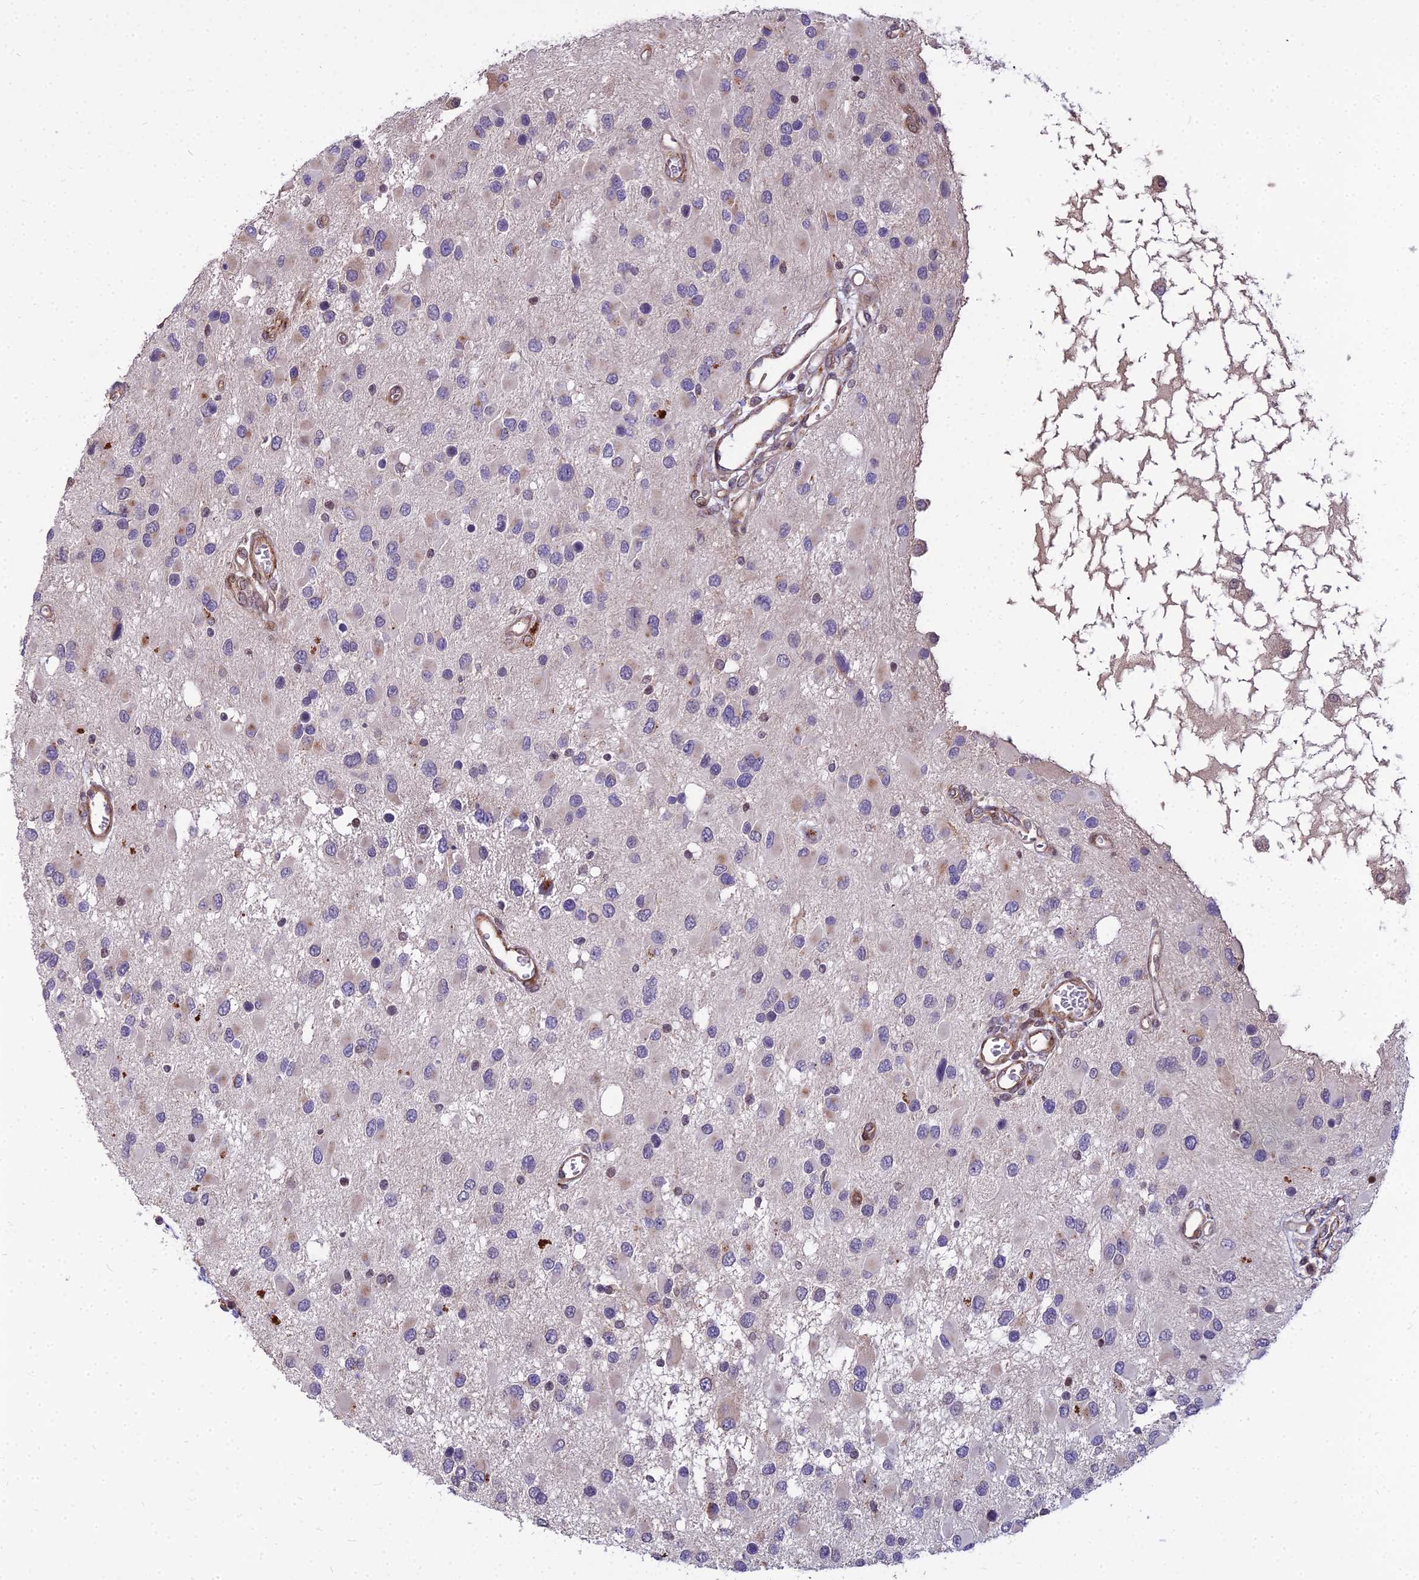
{"staining": {"intensity": "negative", "quantity": "none", "location": "none"}, "tissue": "glioma", "cell_type": "Tumor cells", "image_type": "cancer", "snomed": [{"axis": "morphology", "description": "Glioma, malignant, High grade"}, {"axis": "topography", "description": "Brain"}], "caption": "This is a image of immunohistochemistry staining of glioma, which shows no staining in tumor cells.", "gene": "GLYATL3", "patient": {"sex": "male", "age": 53}}